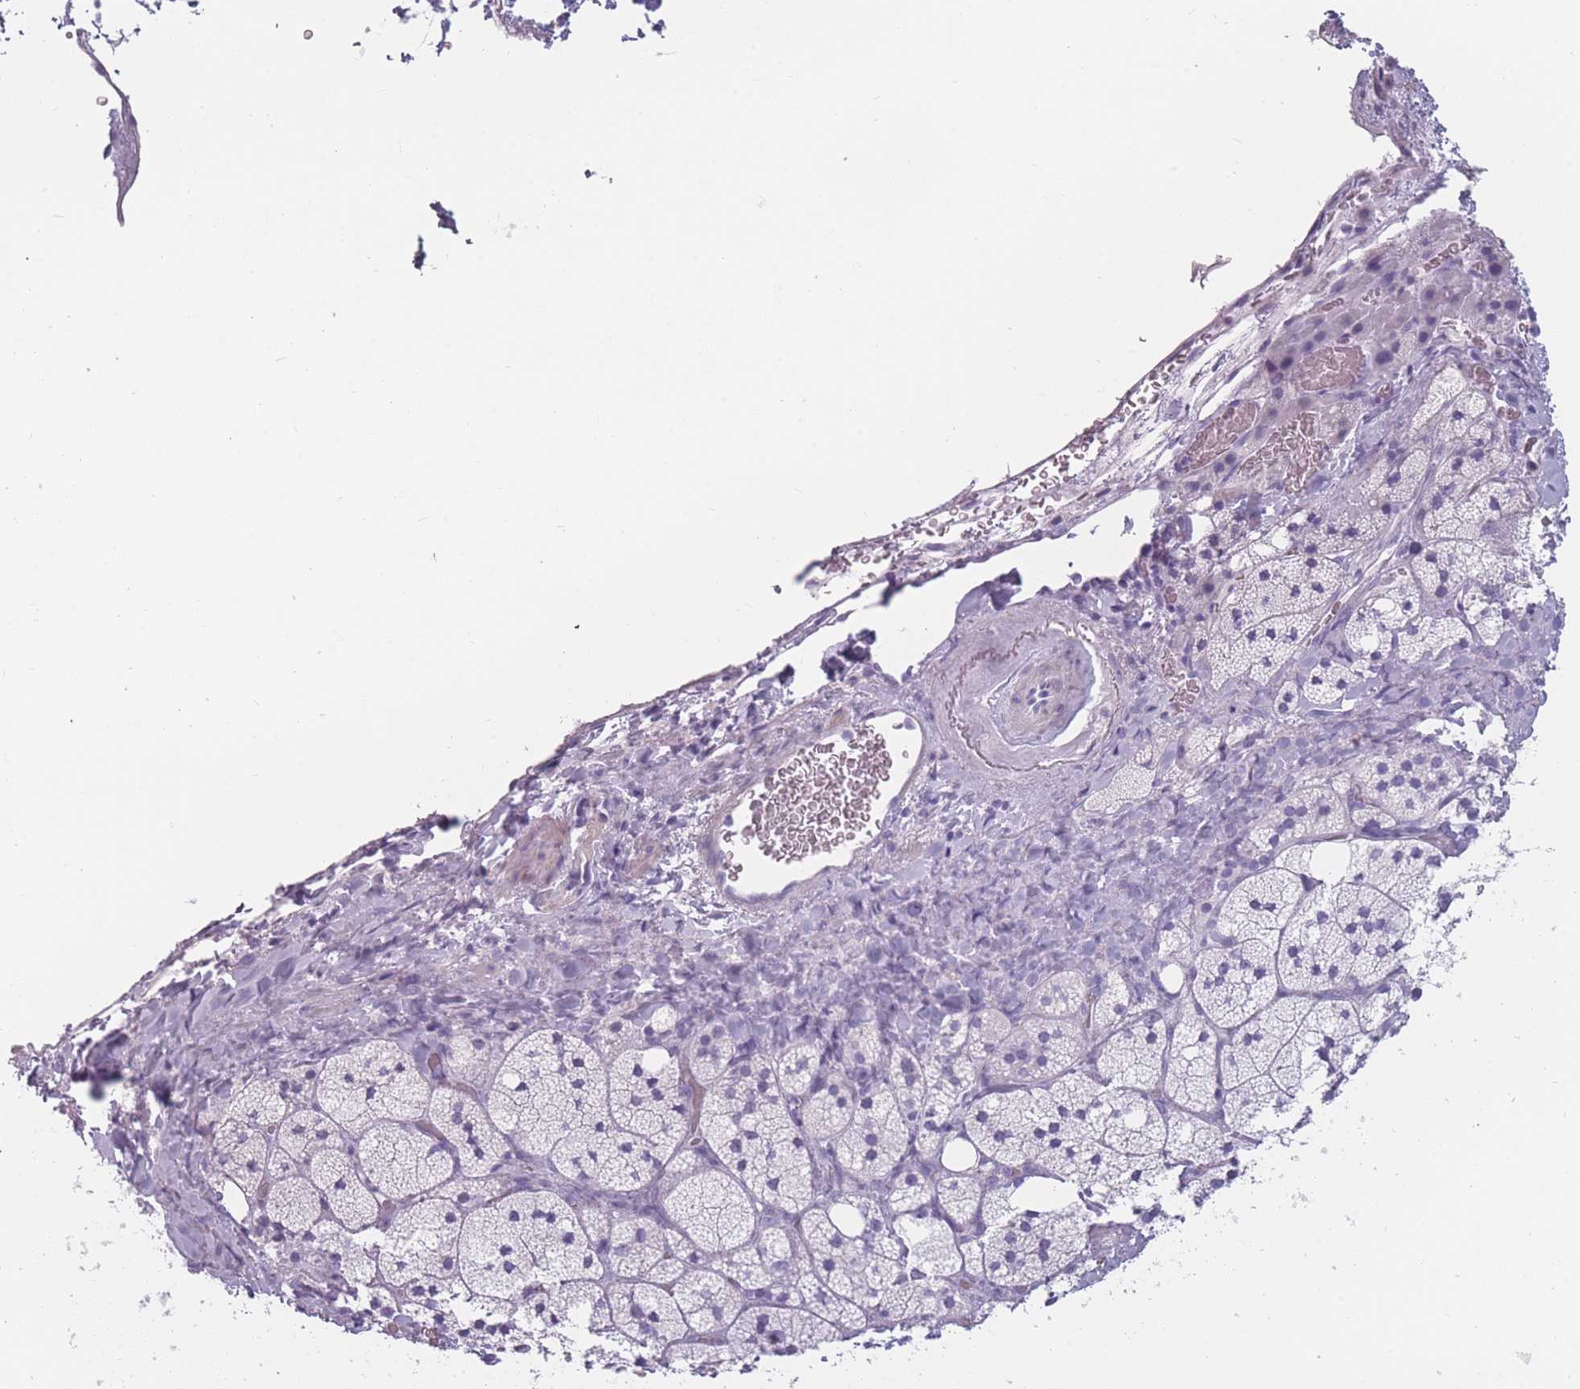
{"staining": {"intensity": "negative", "quantity": "none", "location": "none"}, "tissue": "adrenal gland", "cell_type": "Glandular cells", "image_type": "normal", "snomed": [{"axis": "morphology", "description": "Normal tissue, NOS"}, {"axis": "topography", "description": "Adrenal gland"}], "caption": "This is a image of immunohistochemistry staining of normal adrenal gland, which shows no expression in glandular cells.", "gene": "PPFIA3", "patient": {"sex": "male", "age": 61}}